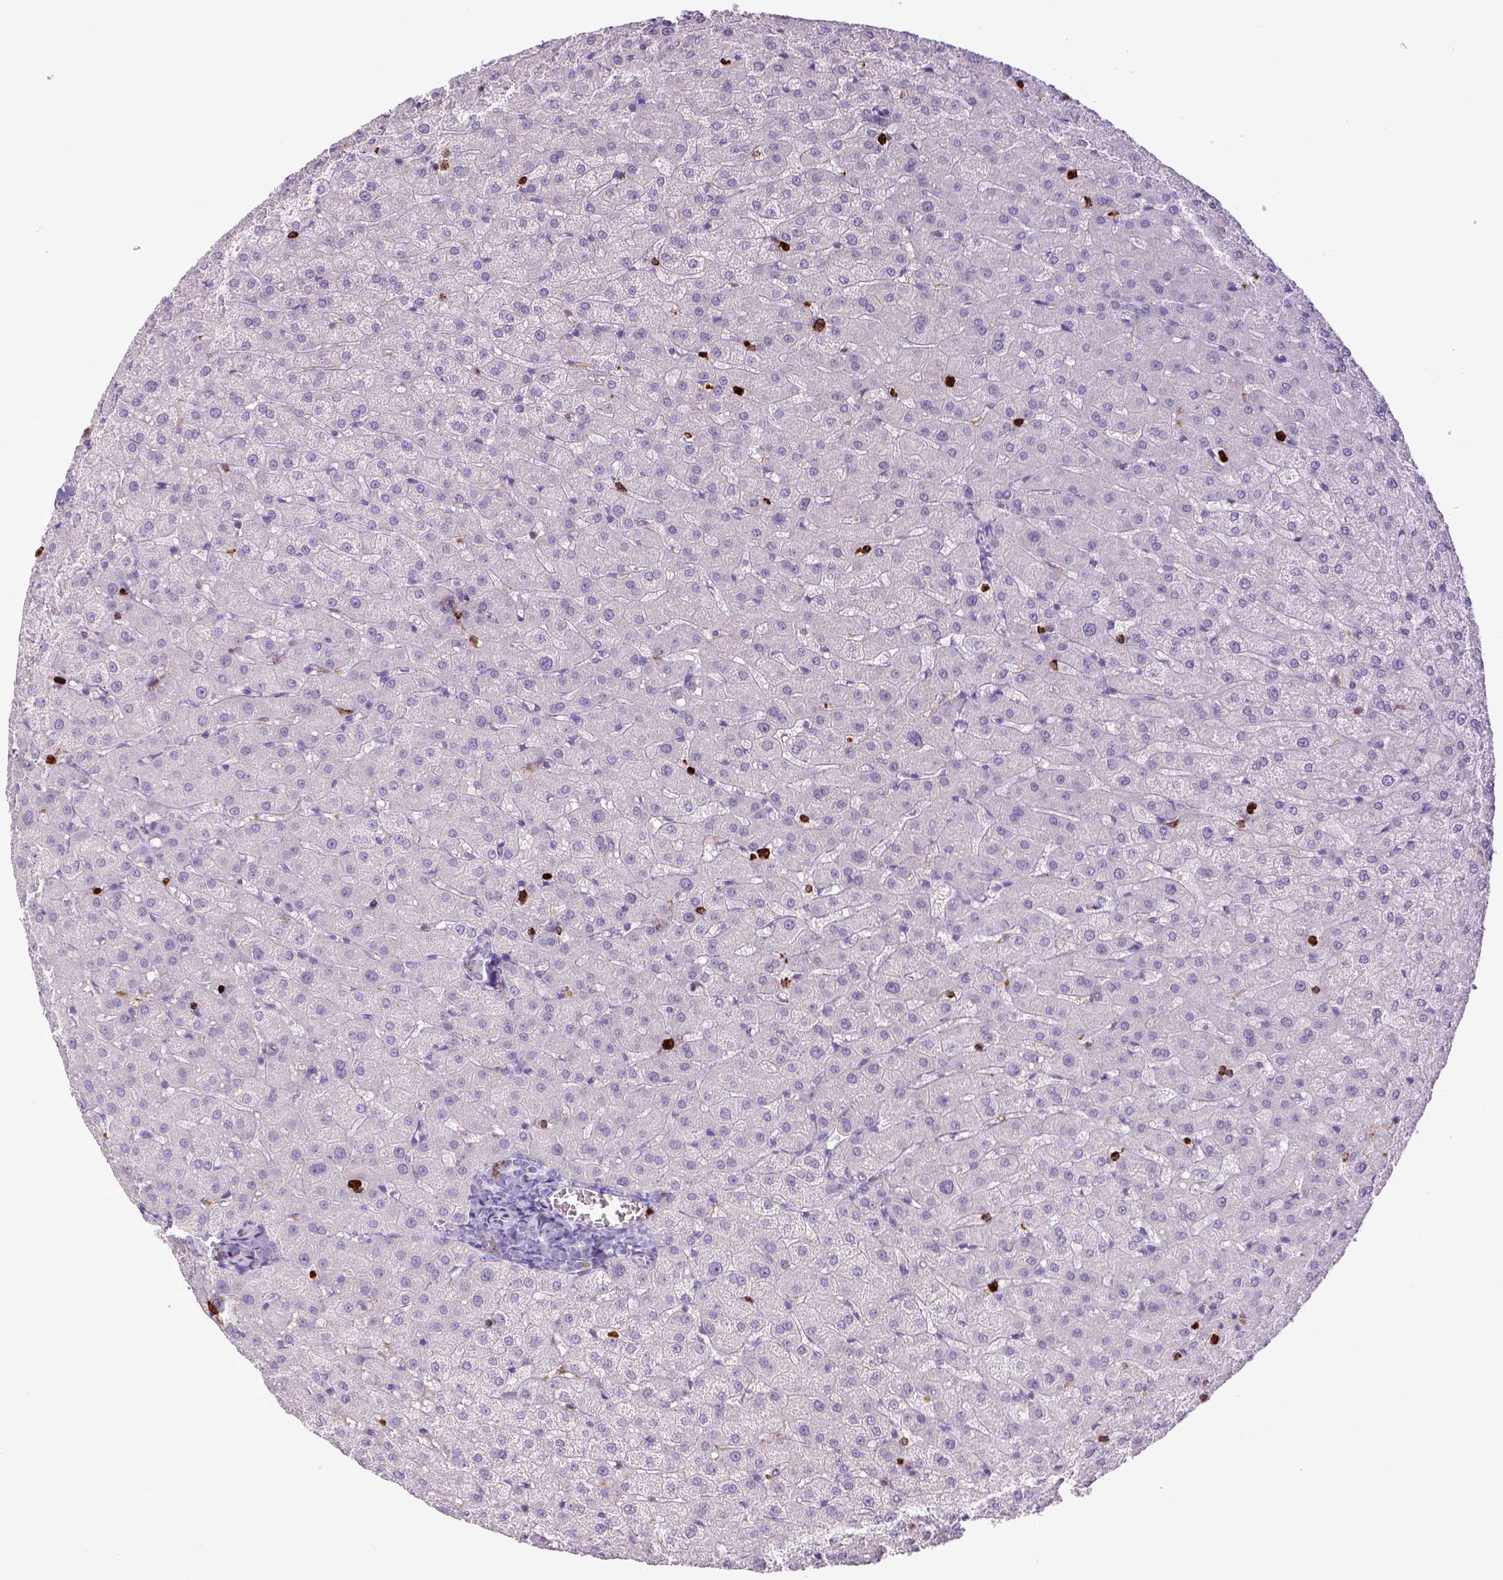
{"staining": {"intensity": "negative", "quantity": "none", "location": "none"}, "tissue": "liver", "cell_type": "Cholangiocytes", "image_type": "normal", "snomed": [{"axis": "morphology", "description": "Normal tissue, NOS"}, {"axis": "topography", "description": "Liver"}], "caption": "Cholangiocytes are negative for protein expression in benign human liver. (DAB immunohistochemistry (IHC) with hematoxylin counter stain).", "gene": "ITGAM", "patient": {"sex": "female", "age": 50}}